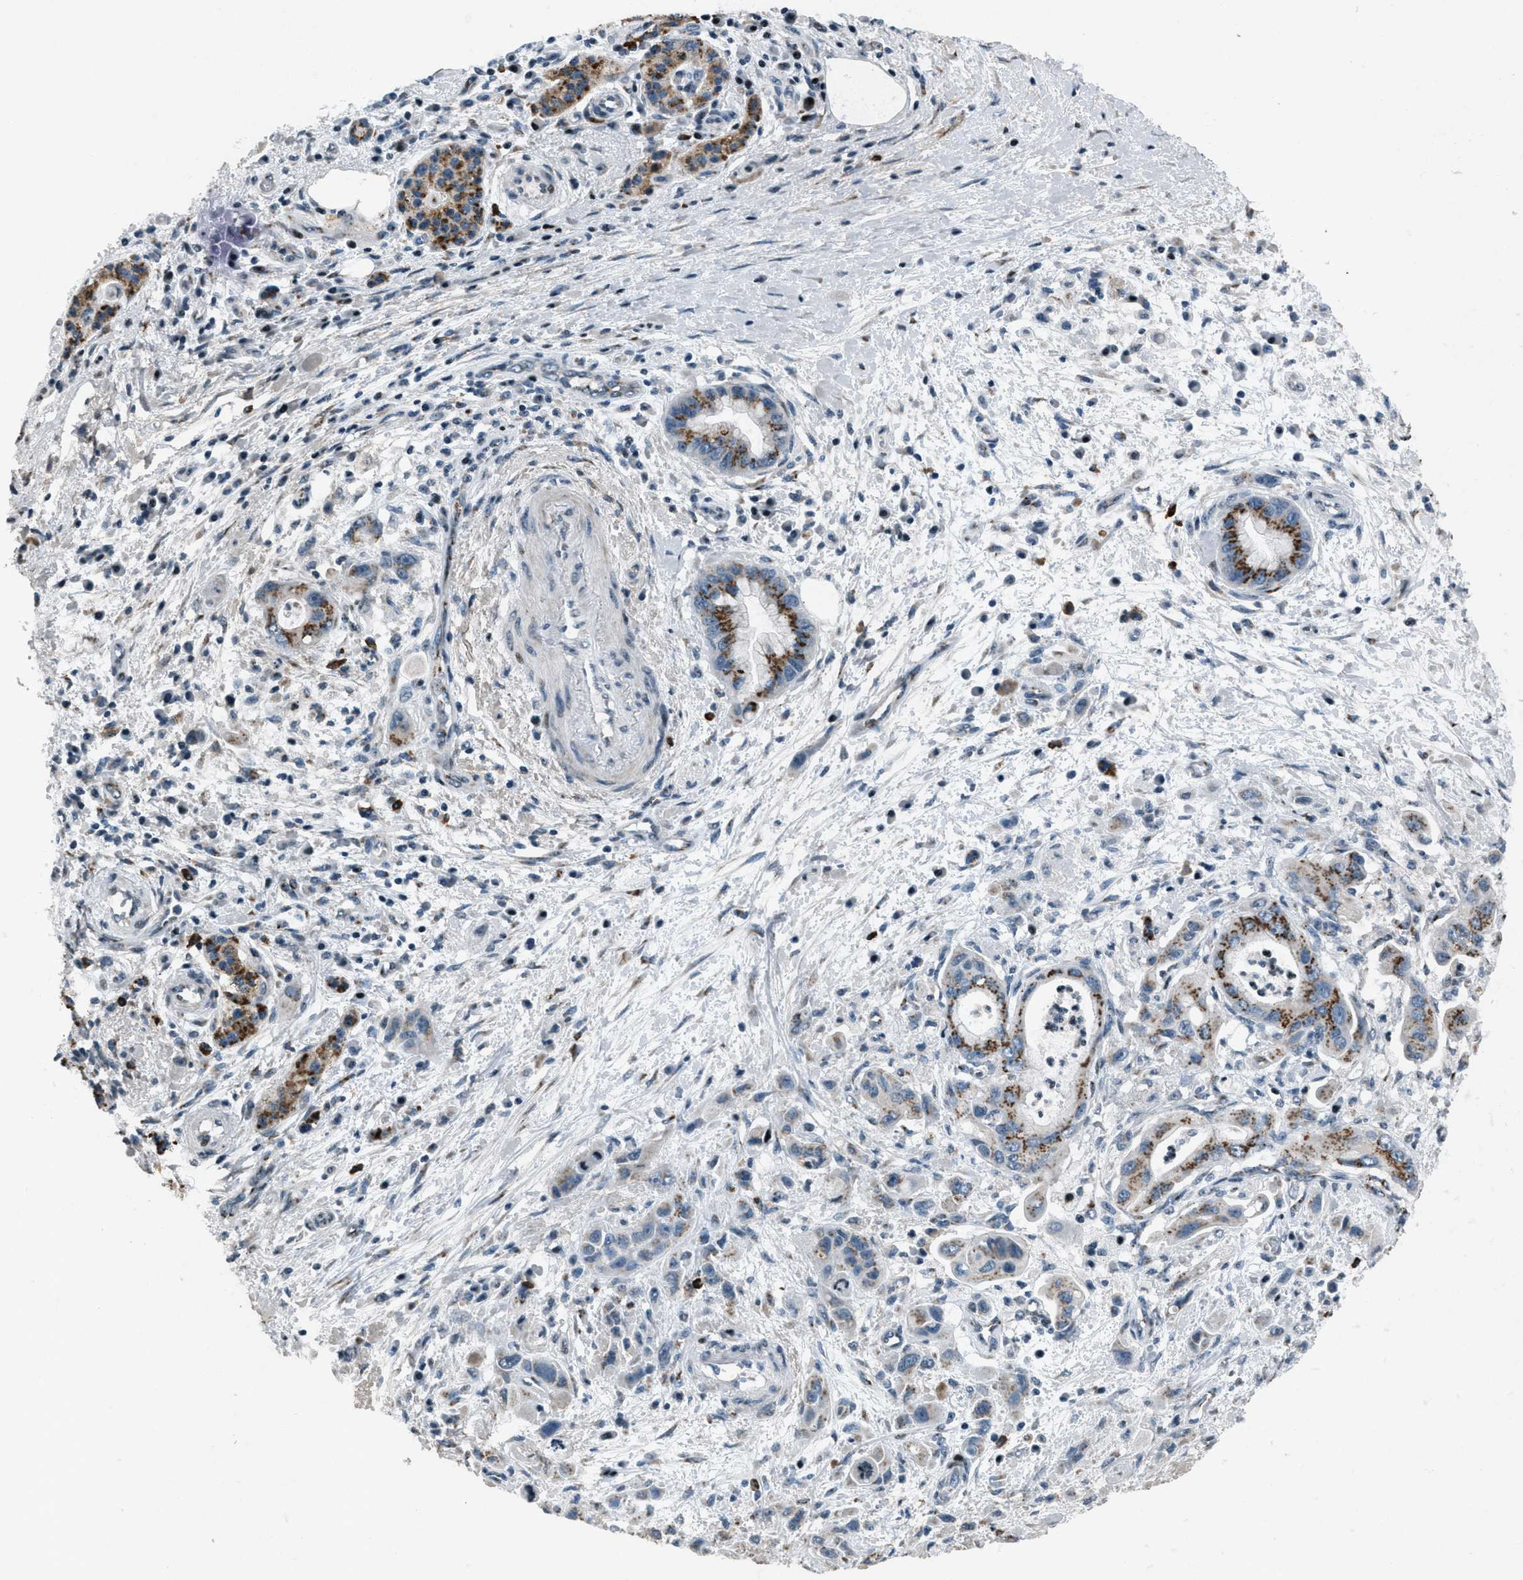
{"staining": {"intensity": "strong", "quantity": "25%-75%", "location": "cytoplasmic/membranous"}, "tissue": "pancreatic cancer", "cell_type": "Tumor cells", "image_type": "cancer", "snomed": [{"axis": "morphology", "description": "Adenocarcinoma, NOS"}, {"axis": "topography", "description": "Pancreas"}], "caption": "Immunohistochemical staining of pancreatic cancer reveals high levels of strong cytoplasmic/membranous protein positivity in approximately 25%-75% of tumor cells.", "gene": "GPC6", "patient": {"sex": "female", "age": 73}}